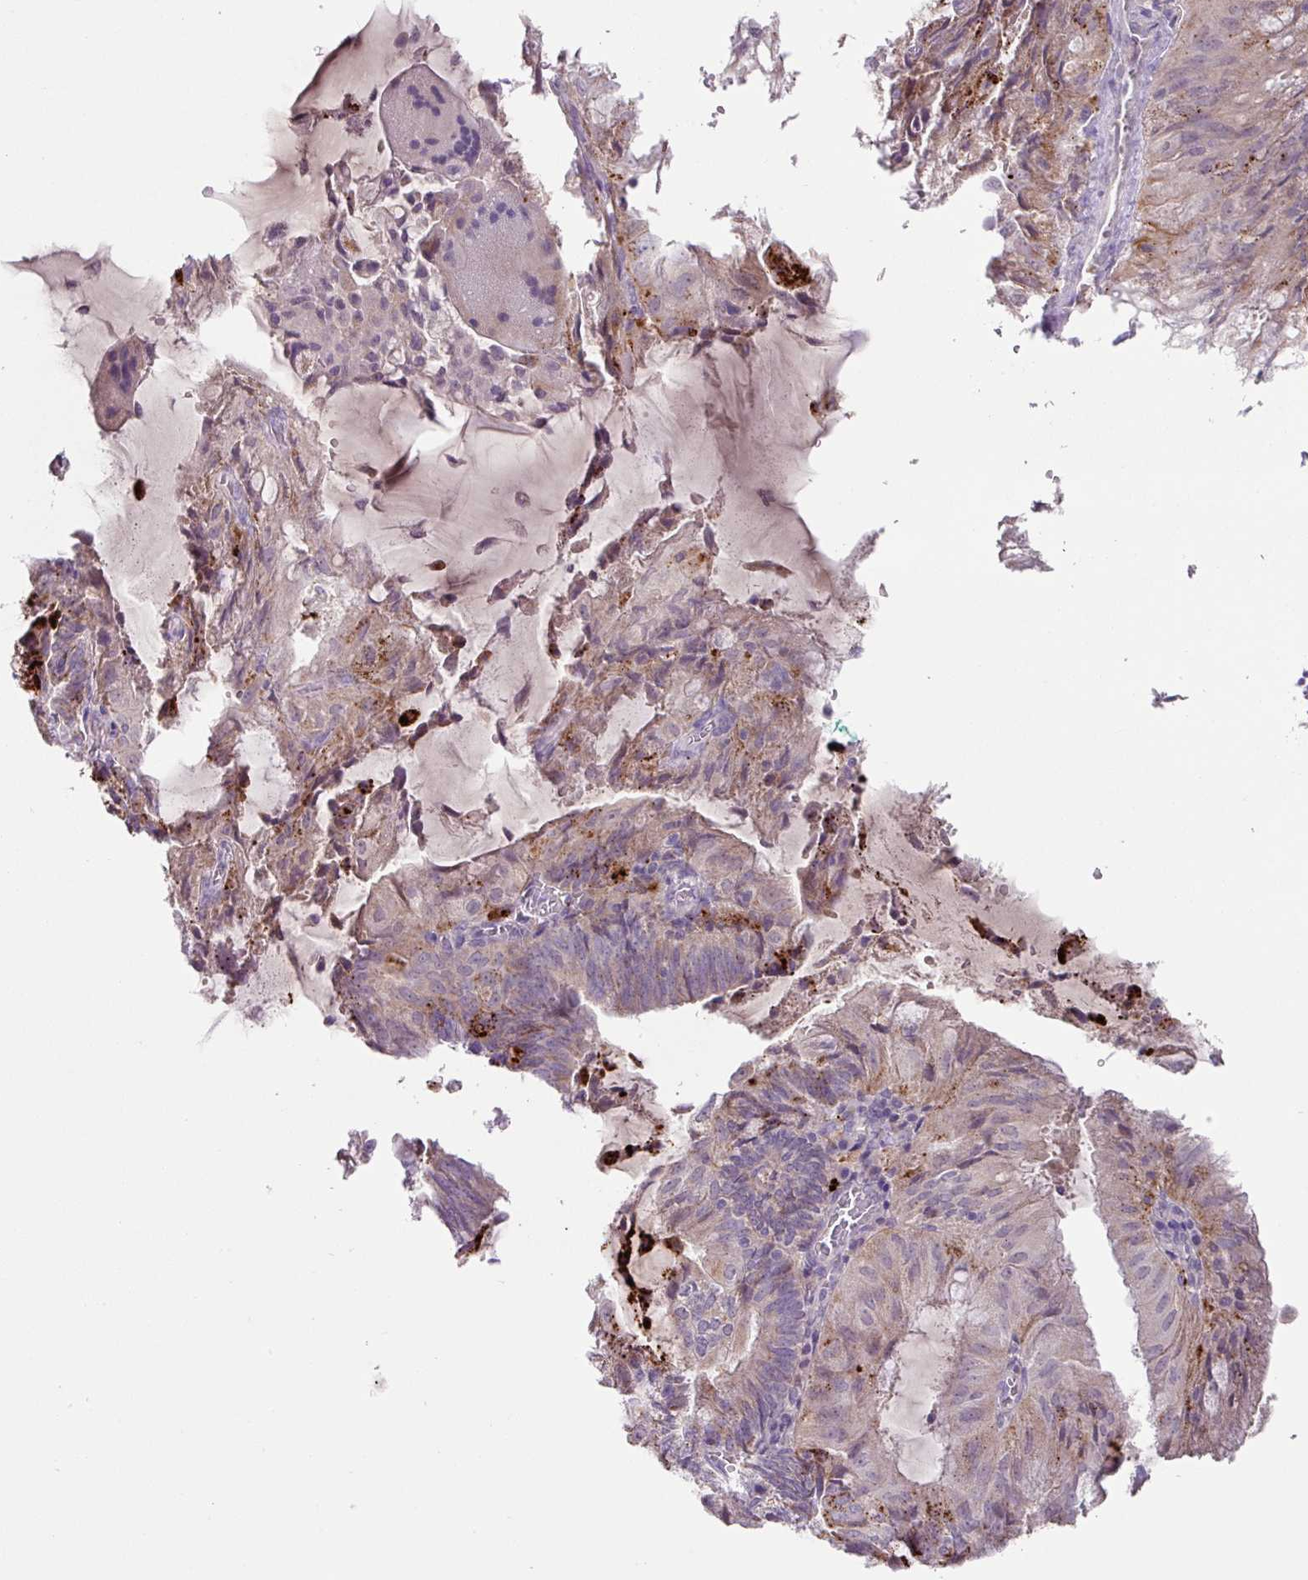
{"staining": {"intensity": "moderate", "quantity": "<25%", "location": "cytoplasmic/membranous"}, "tissue": "endometrial cancer", "cell_type": "Tumor cells", "image_type": "cancer", "snomed": [{"axis": "morphology", "description": "Adenocarcinoma, NOS"}, {"axis": "topography", "description": "Endometrium"}], "caption": "Adenocarcinoma (endometrial) stained with immunohistochemistry (IHC) reveals moderate cytoplasmic/membranous positivity in approximately <25% of tumor cells. (DAB (3,3'-diaminobenzidine) IHC with brightfield microscopy, high magnification).", "gene": "PLEKHH3", "patient": {"sex": "female", "age": 81}}